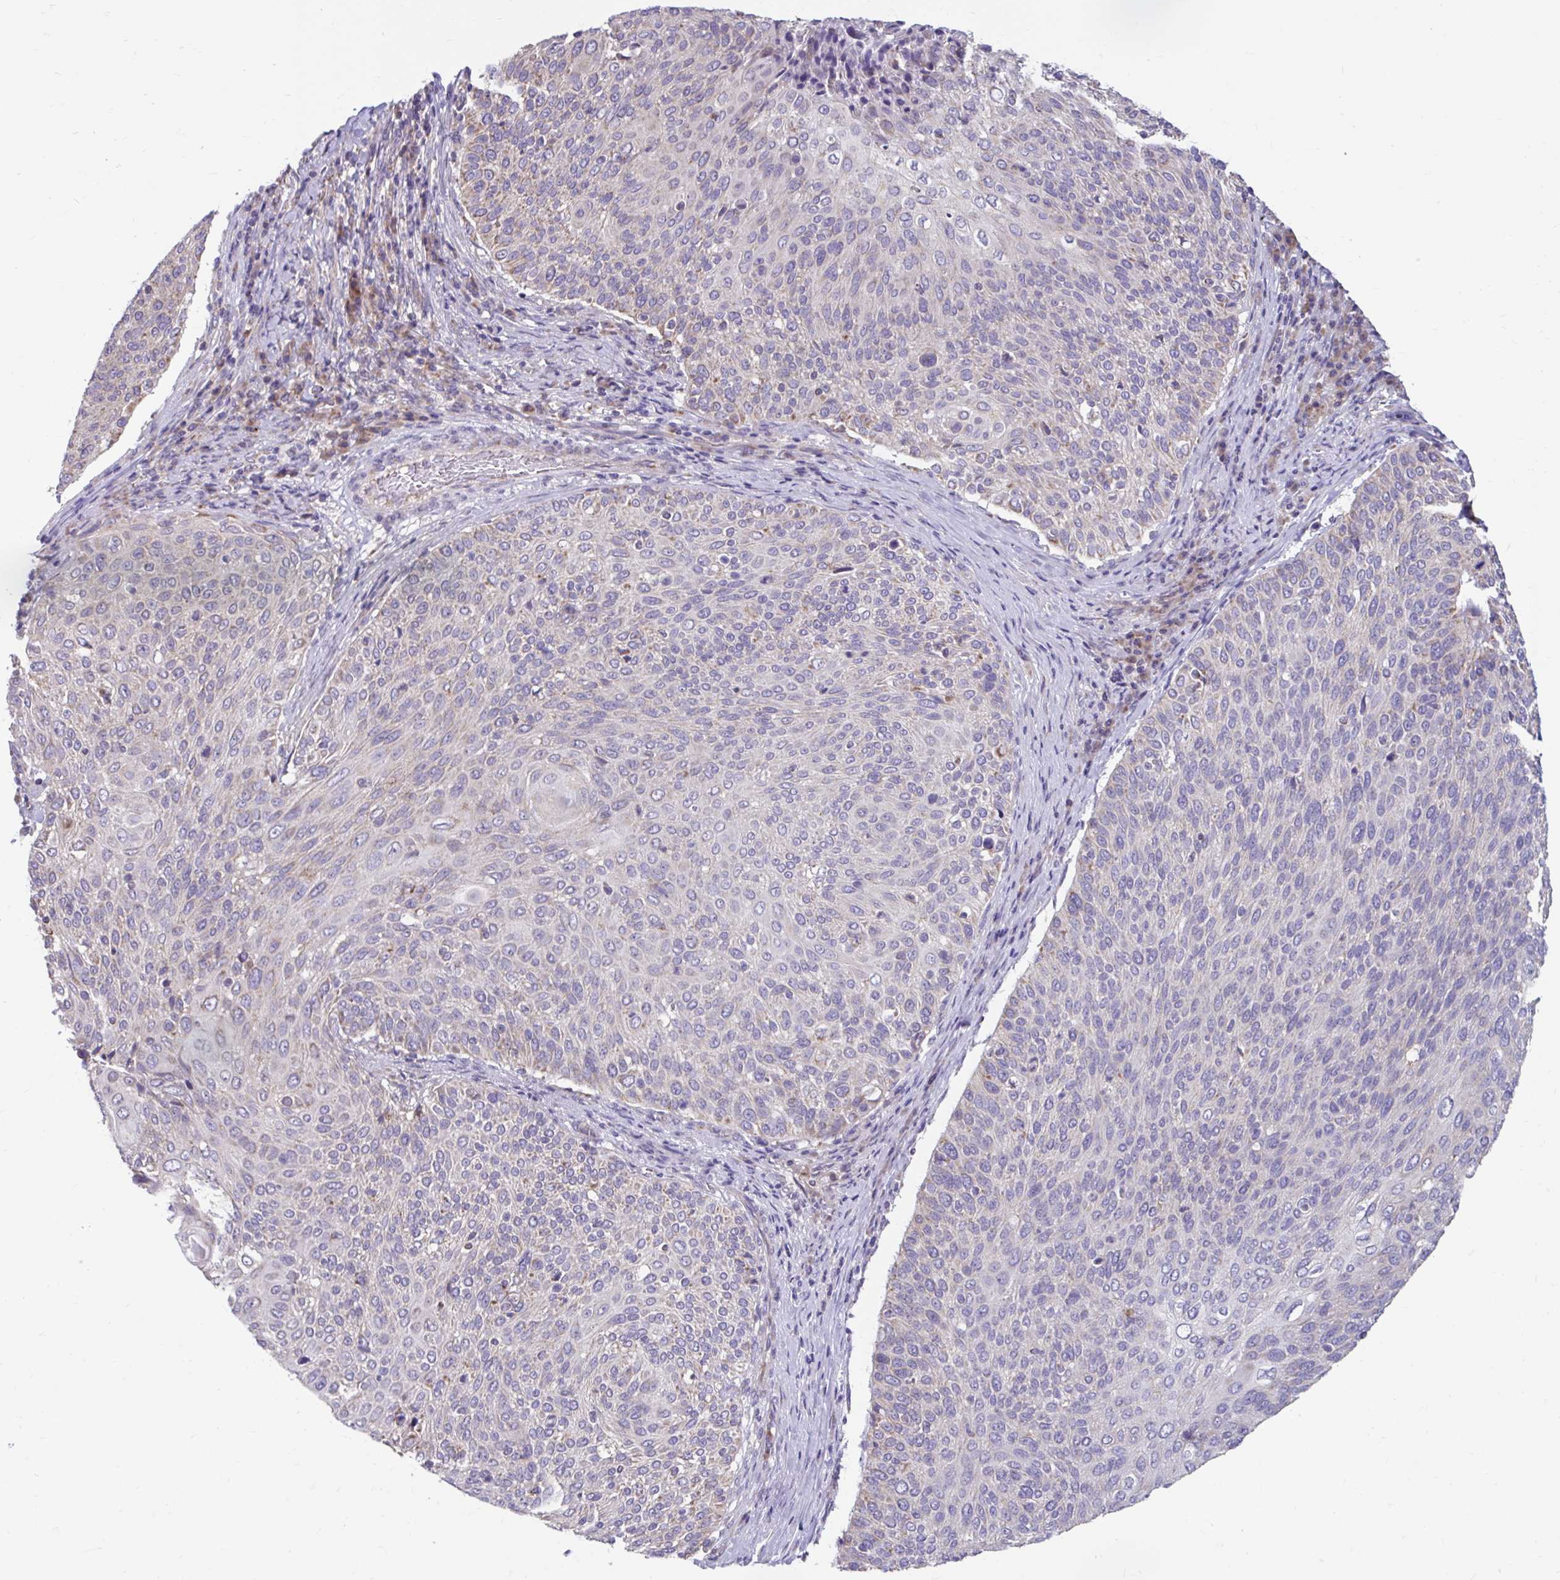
{"staining": {"intensity": "negative", "quantity": "none", "location": "none"}, "tissue": "cervical cancer", "cell_type": "Tumor cells", "image_type": "cancer", "snomed": [{"axis": "morphology", "description": "Squamous cell carcinoma, NOS"}, {"axis": "topography", "description": "Cervix"}], "caption": "Immunohistochemistry (IHC) micrograph of human cervical squamous cell carcinoma stained for a protein (brown), which reveals no positivity in tumor cells. (DAB (3,3'-diaminobenzidine) IHC, high magnification).", "gene": "LINGO4", "patient": {"sex": "female", "age": 31}}